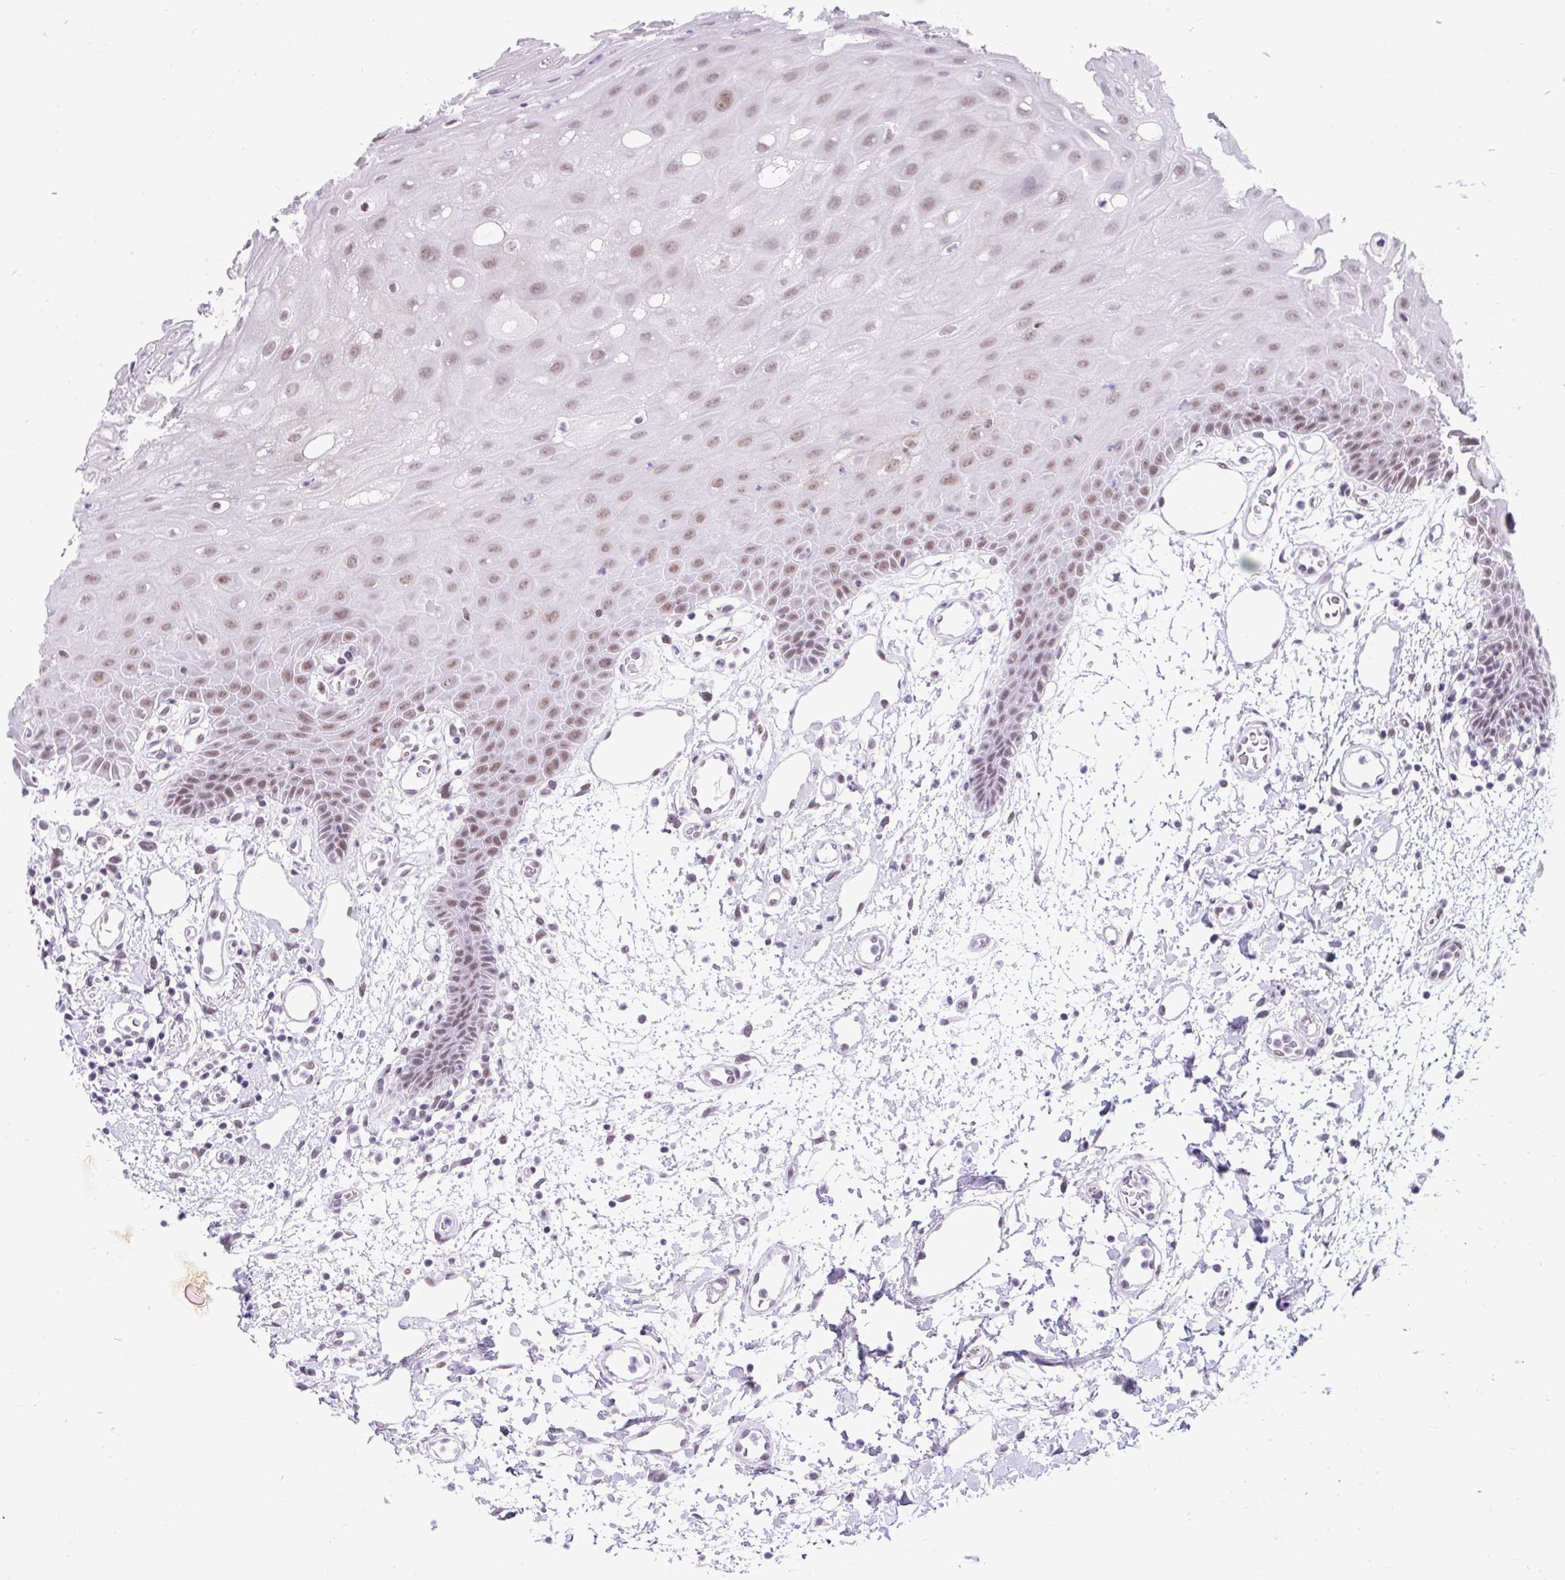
{"staining": {"intensity": "weak", "quantity": ">75%", "location": "nuclear"}, "tissue": "oral mucosa", "cell_type": "Squamous epithelial cells", "image_type": "normal", "snomed": [{"axis": "morphology", "description": "Normal tissue, NOS"}, {"axis": "topography", "description": "Oral tissue"}], "caption": "IHC of benign oral mucosa exhibits low levels of weak nuclear staining in about >75% of squamous epithelial cells. (DAB (3,3'-diaminobenzidine) = brown stain, brightfield microscopy at high magnification).", "gene": "PLCXD2", "patient": {"sex": "female", "age": 59}}